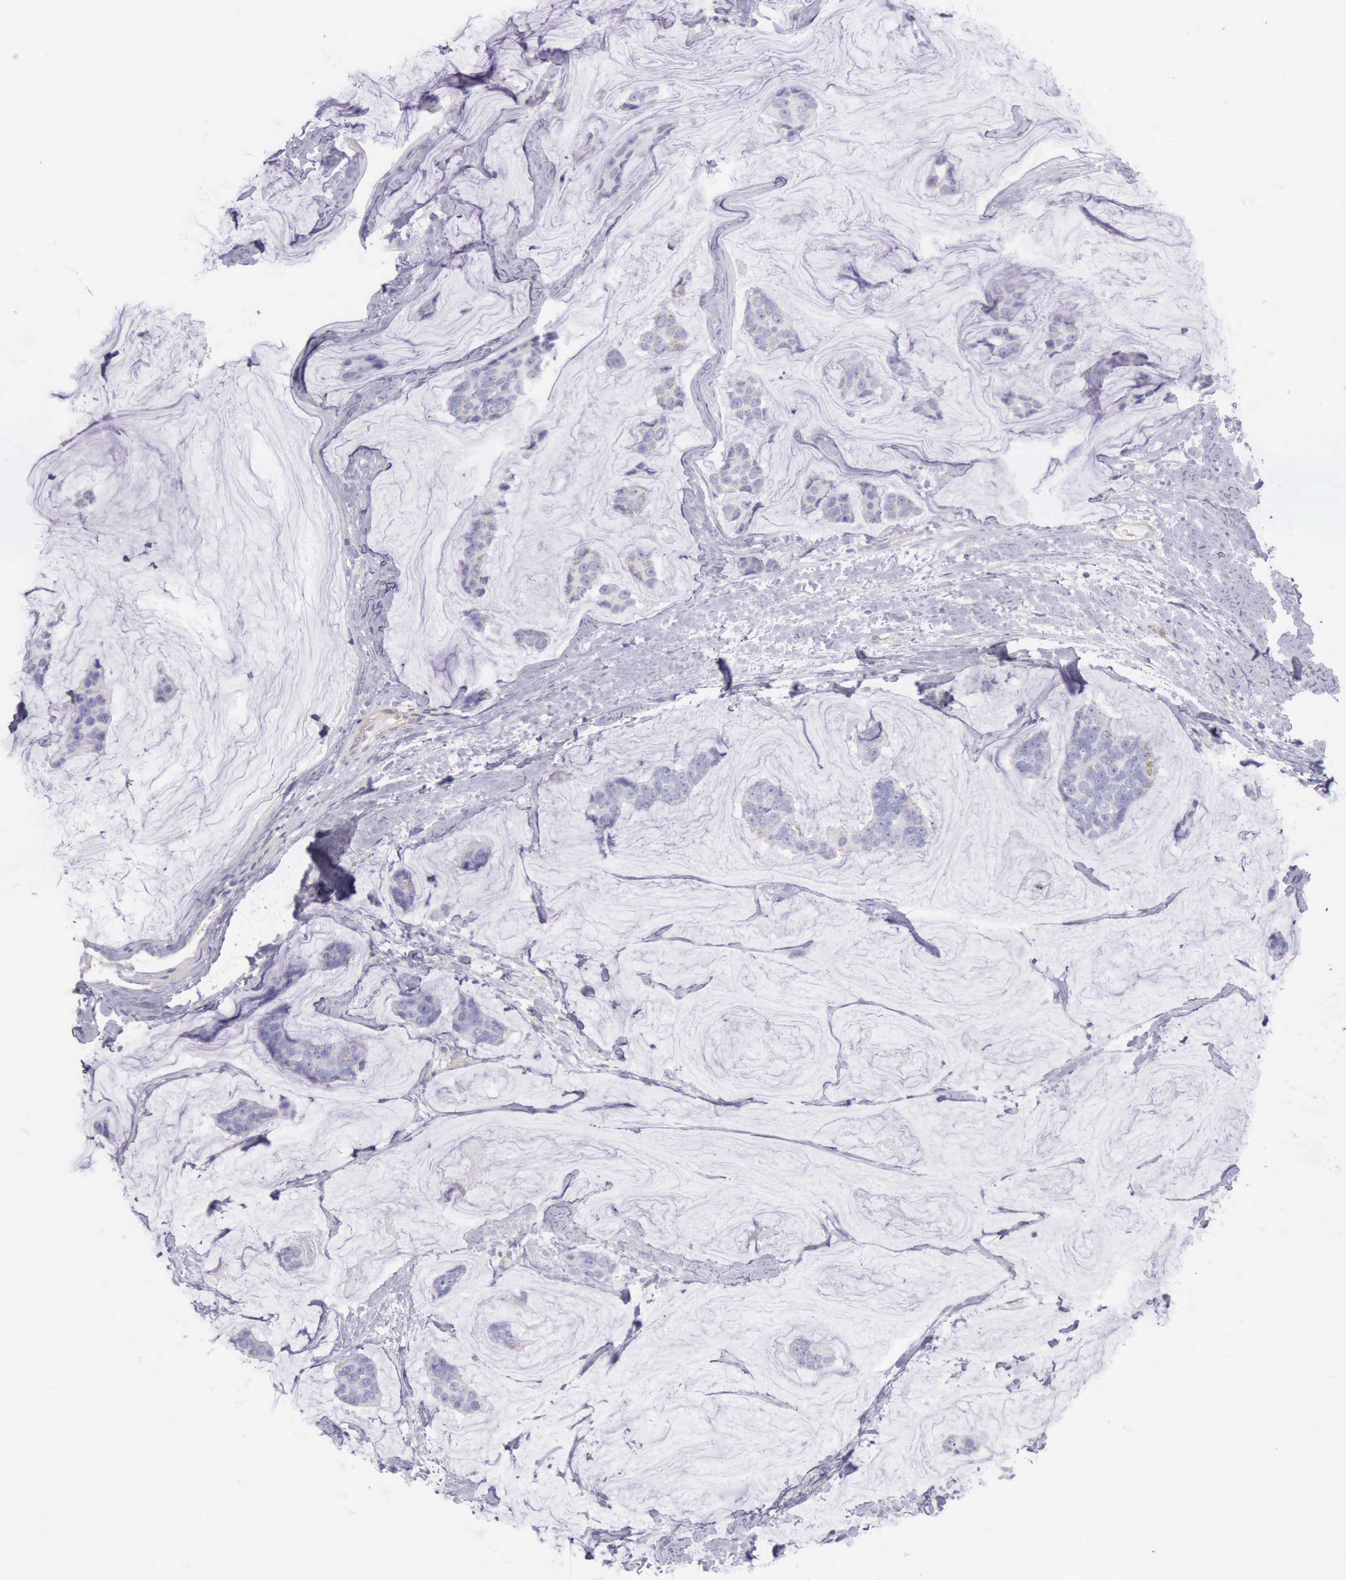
{"staining": {"intensity": "negative", "quantity": "none", "location": "none"}, "tissue": "breast cancer", "cell_type": "Tumor cells", "image_type": "cancer", "snomed": [{"axis": "morphology", "description": "Normal tissue, NOS"}, {"axis": "morphology", "description": "Duct carcinoma"}, {"axis": "topography", "description": "Breast"}], "caption": "Human breast cancer (intraductal carcinoma) stained for a protein using immunohistochemistry (IHC) reveals no positivity in tumor cells.", "gene": "AOC3", "patient": {"sex": "female", "age": 50}}